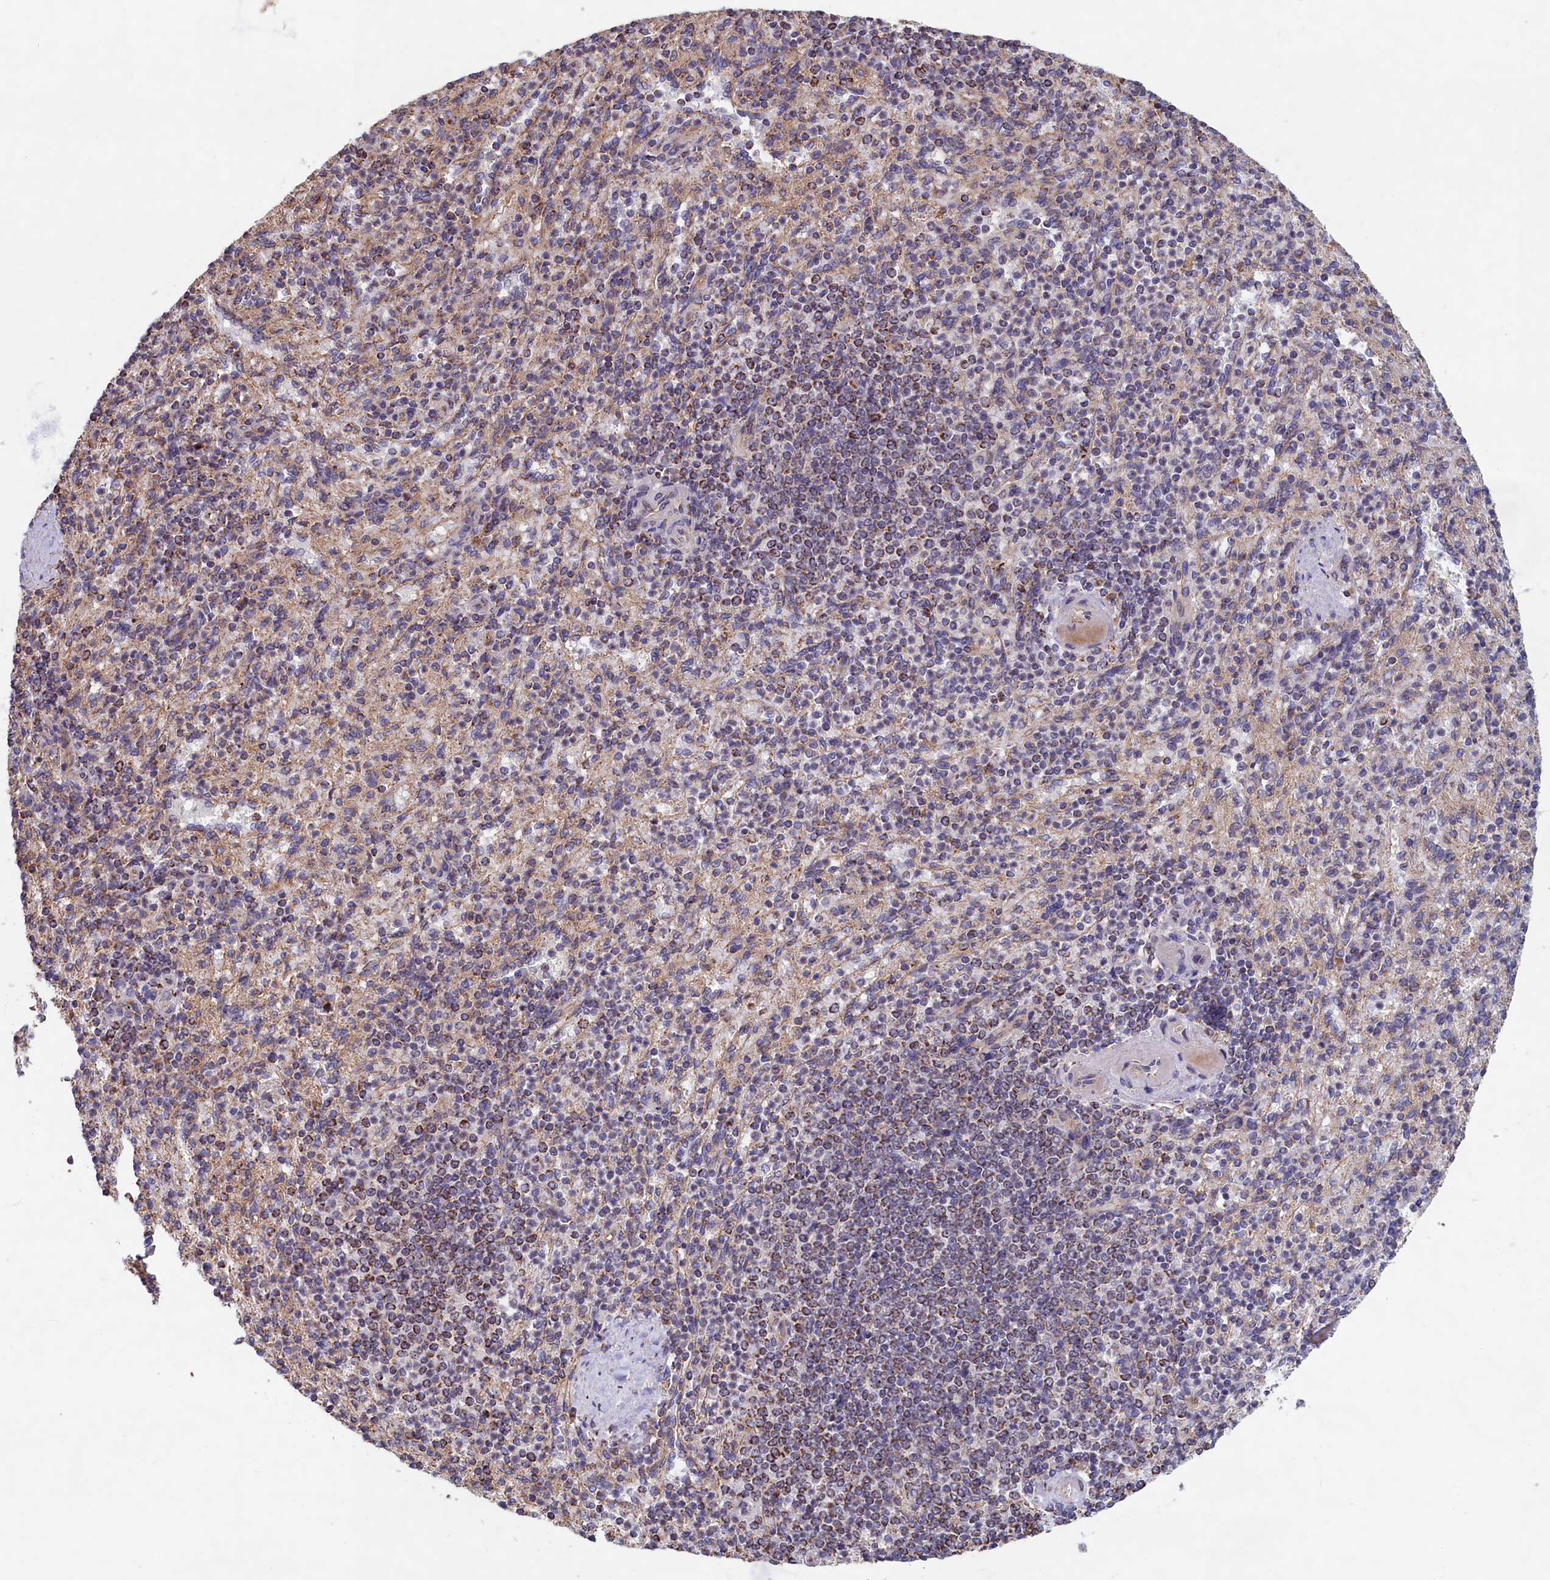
{"staining": {"intensity": "moderate", "quantity": "<25%", "location": "cytoplasmic/membranous"}, "tissue": "spleen", "cell_type": "Cells in red pulp", "image_type": "normal", "snomed": [{"axis": "morphology", "description": "Normal tissue, NOS"}, {"axis": "topography", "description": "Spleen"}], "caption": "Immunohistochemical staining of normal spleen reveals <25% levels of moderate cytoplasmic/membranous protein expression in about <25% of cells in red pulp.", "gene": "ENSG00000269825", "patient": {"sex": "female", "age": 74}}